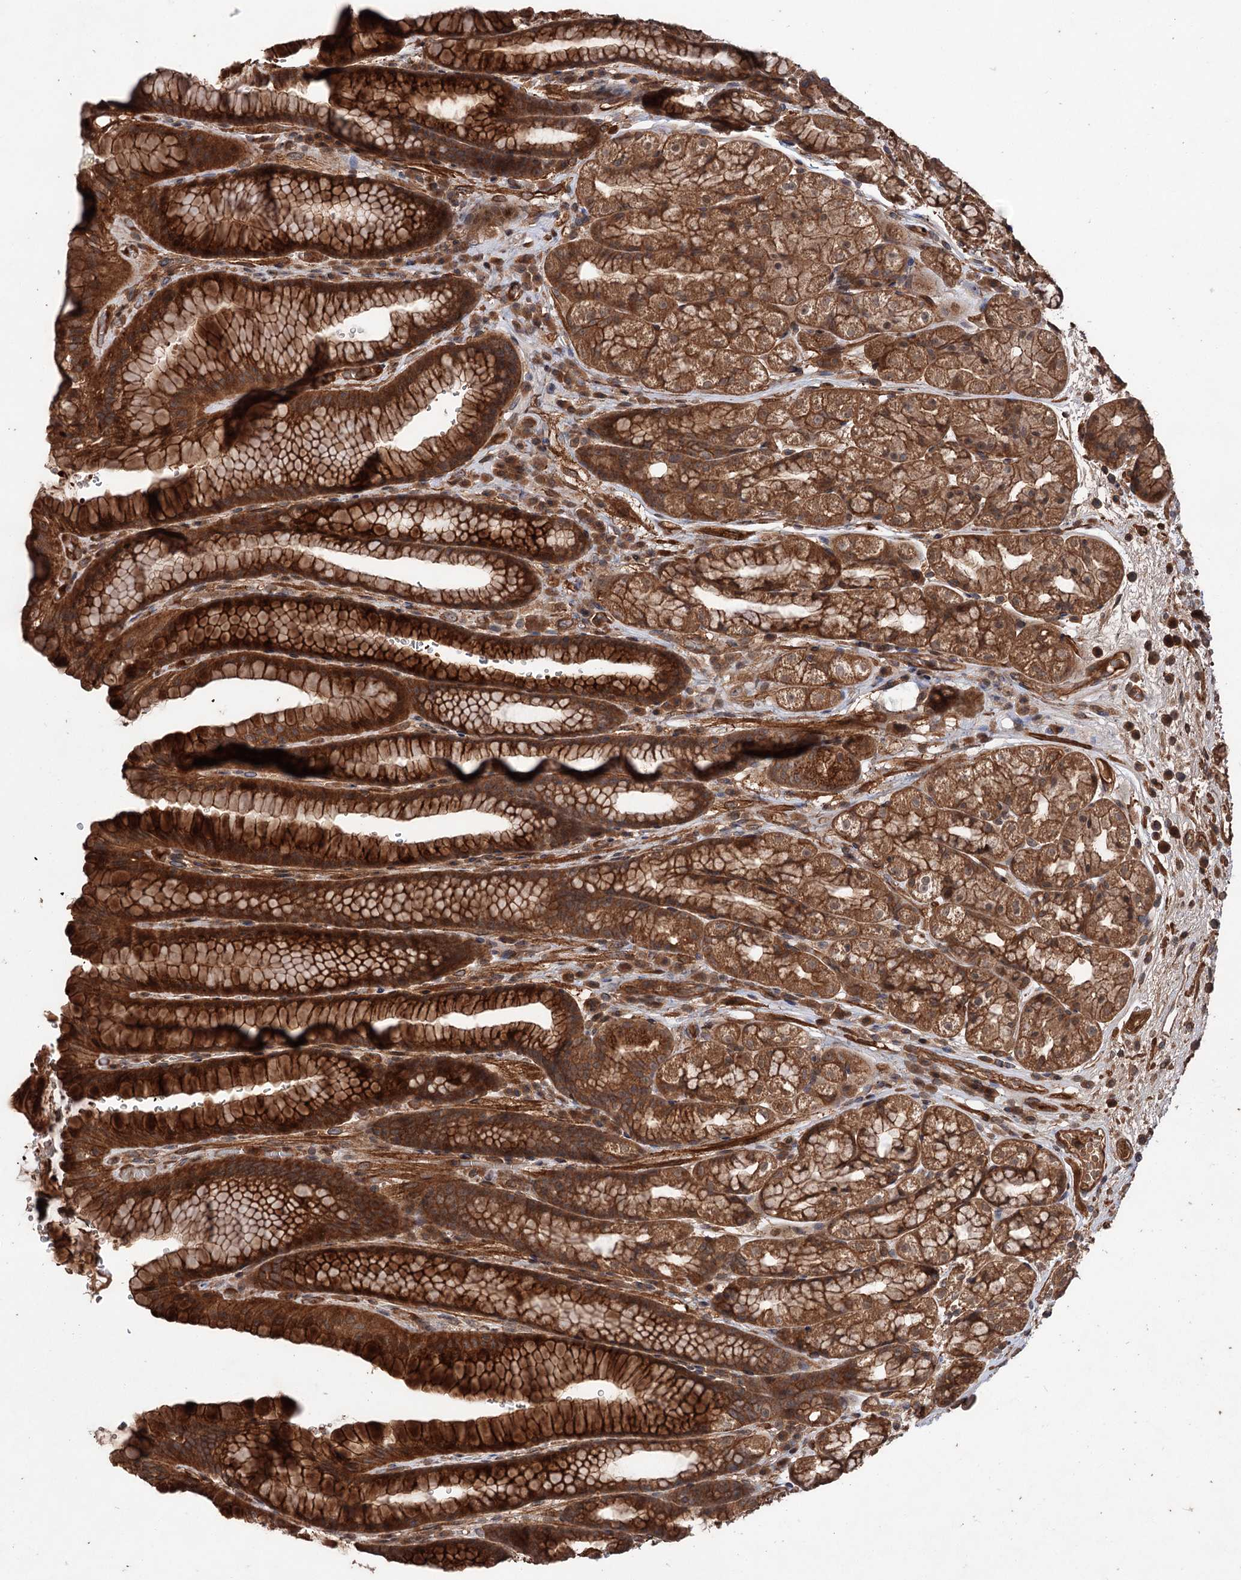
{"staining": {"intensity": "strong", "quantity": ">75%", "location": "cytoplasmic/membranous,nuclear"}, "tissue": "stomach", "cell_type": "Glandular cells", "image_type": "normal", "snomed": [{"axis": "morphology", "description": "Normal tissue, NOS"}, {"axis": "morphology", "description": "Adenocarcinoma, NOS"}, {"axis": "topography", "description": "Stomach"}], "caption": "A photomicrograph showing strong cytoplasmic/membranous,nuclear staining in approximately >75% of glandular cells in normal stomach, as visualized by brown immunohistochemical staining.", "gene": "ADK", "patient": {"sex": "male", "age": 57}}